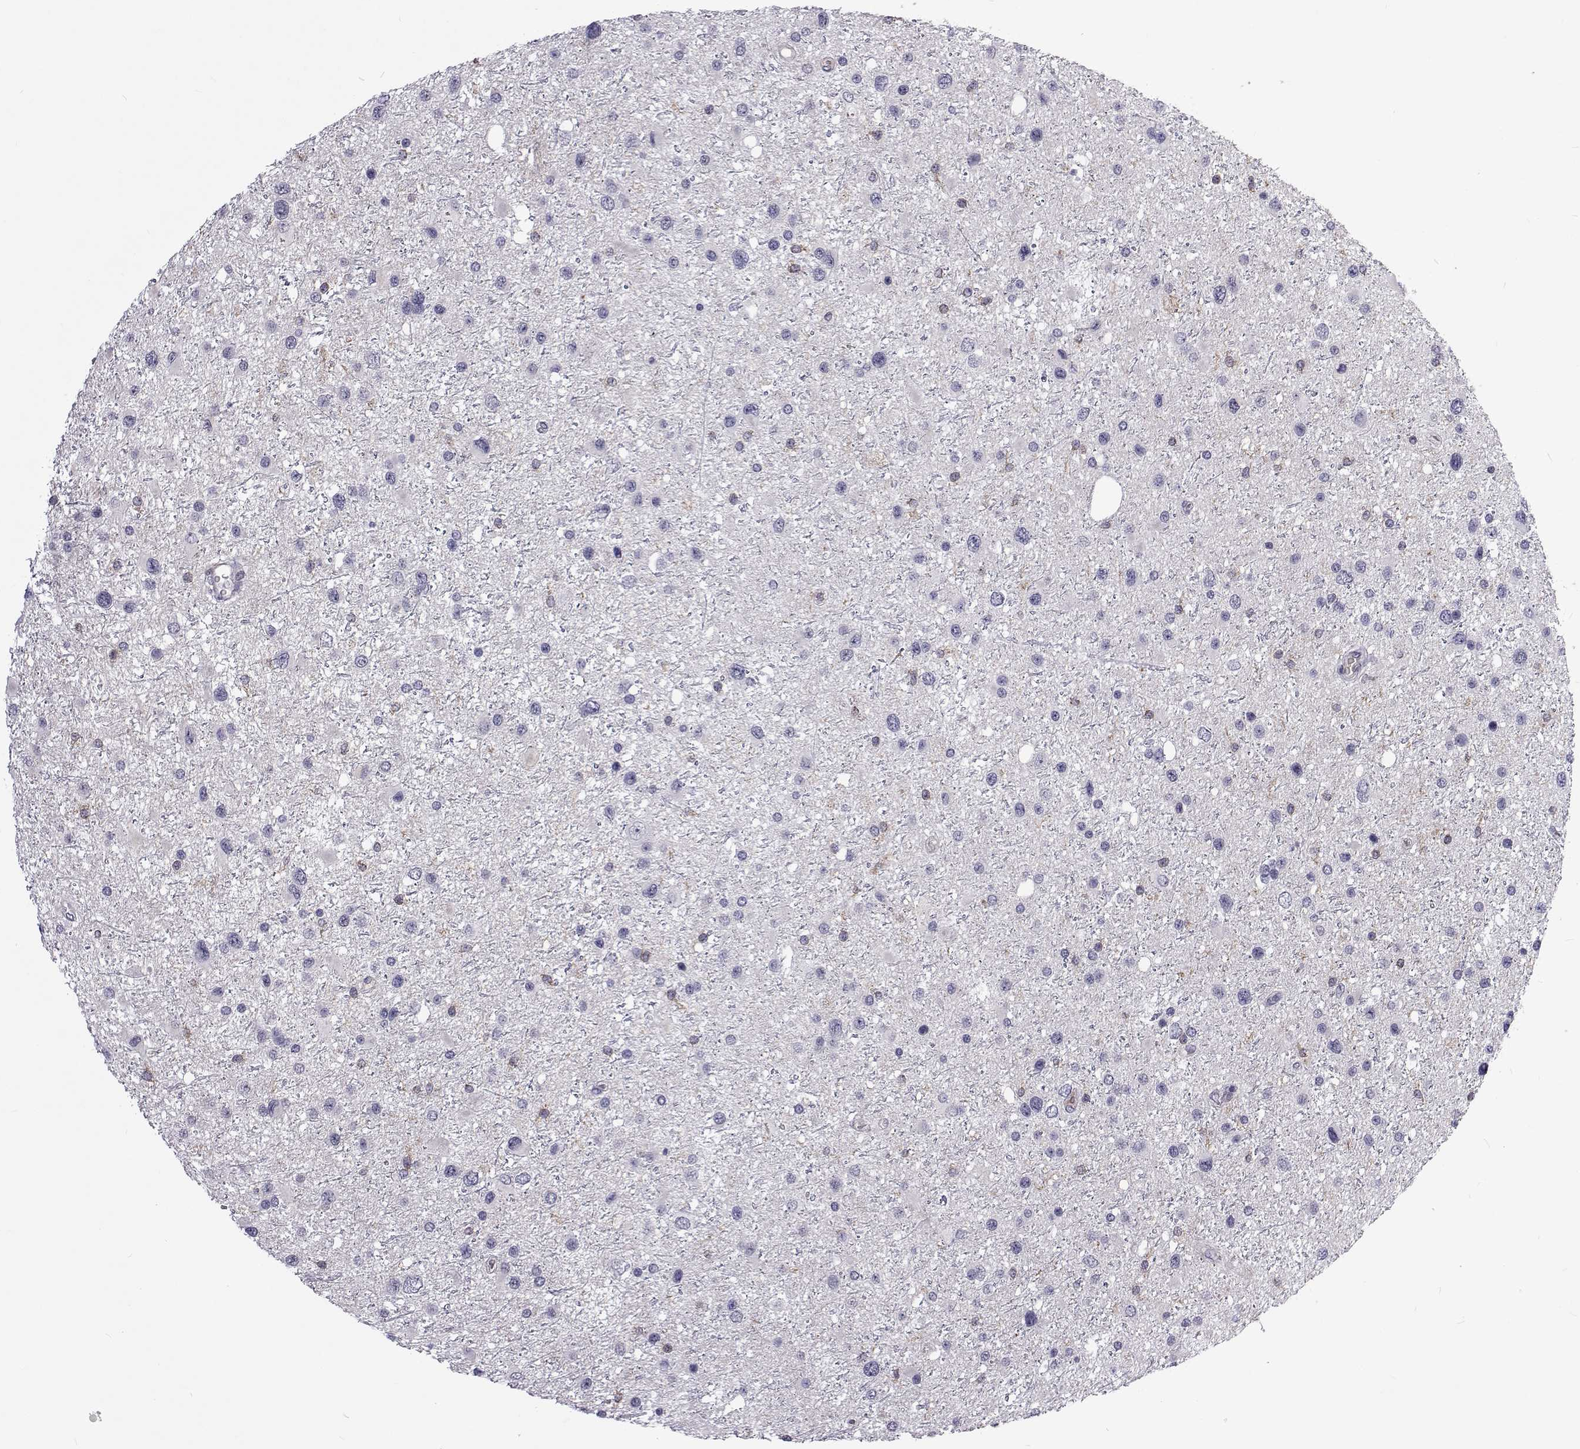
{"staining": {"intensity": "negative", "quantity": "none", "location": "none"}, "tissue": "glioma", "cell_type": "Tumor cells", "image_type": "cancer", "snomed": [{"axis": "morphology", "description": "Glioma, malignant, Low grade"}, {"axis": "topography", "description": "Brain"}], "caption": "This histopathology image is of malignant glioma (low-grade) stained with immunohistochemistry (IHC) to label a protein in brown with the nuclei are counter-stained blue. There is no staining in tumor cells.", "gene": "TCF15", "patient": {"sex": "female", "age": 32}}